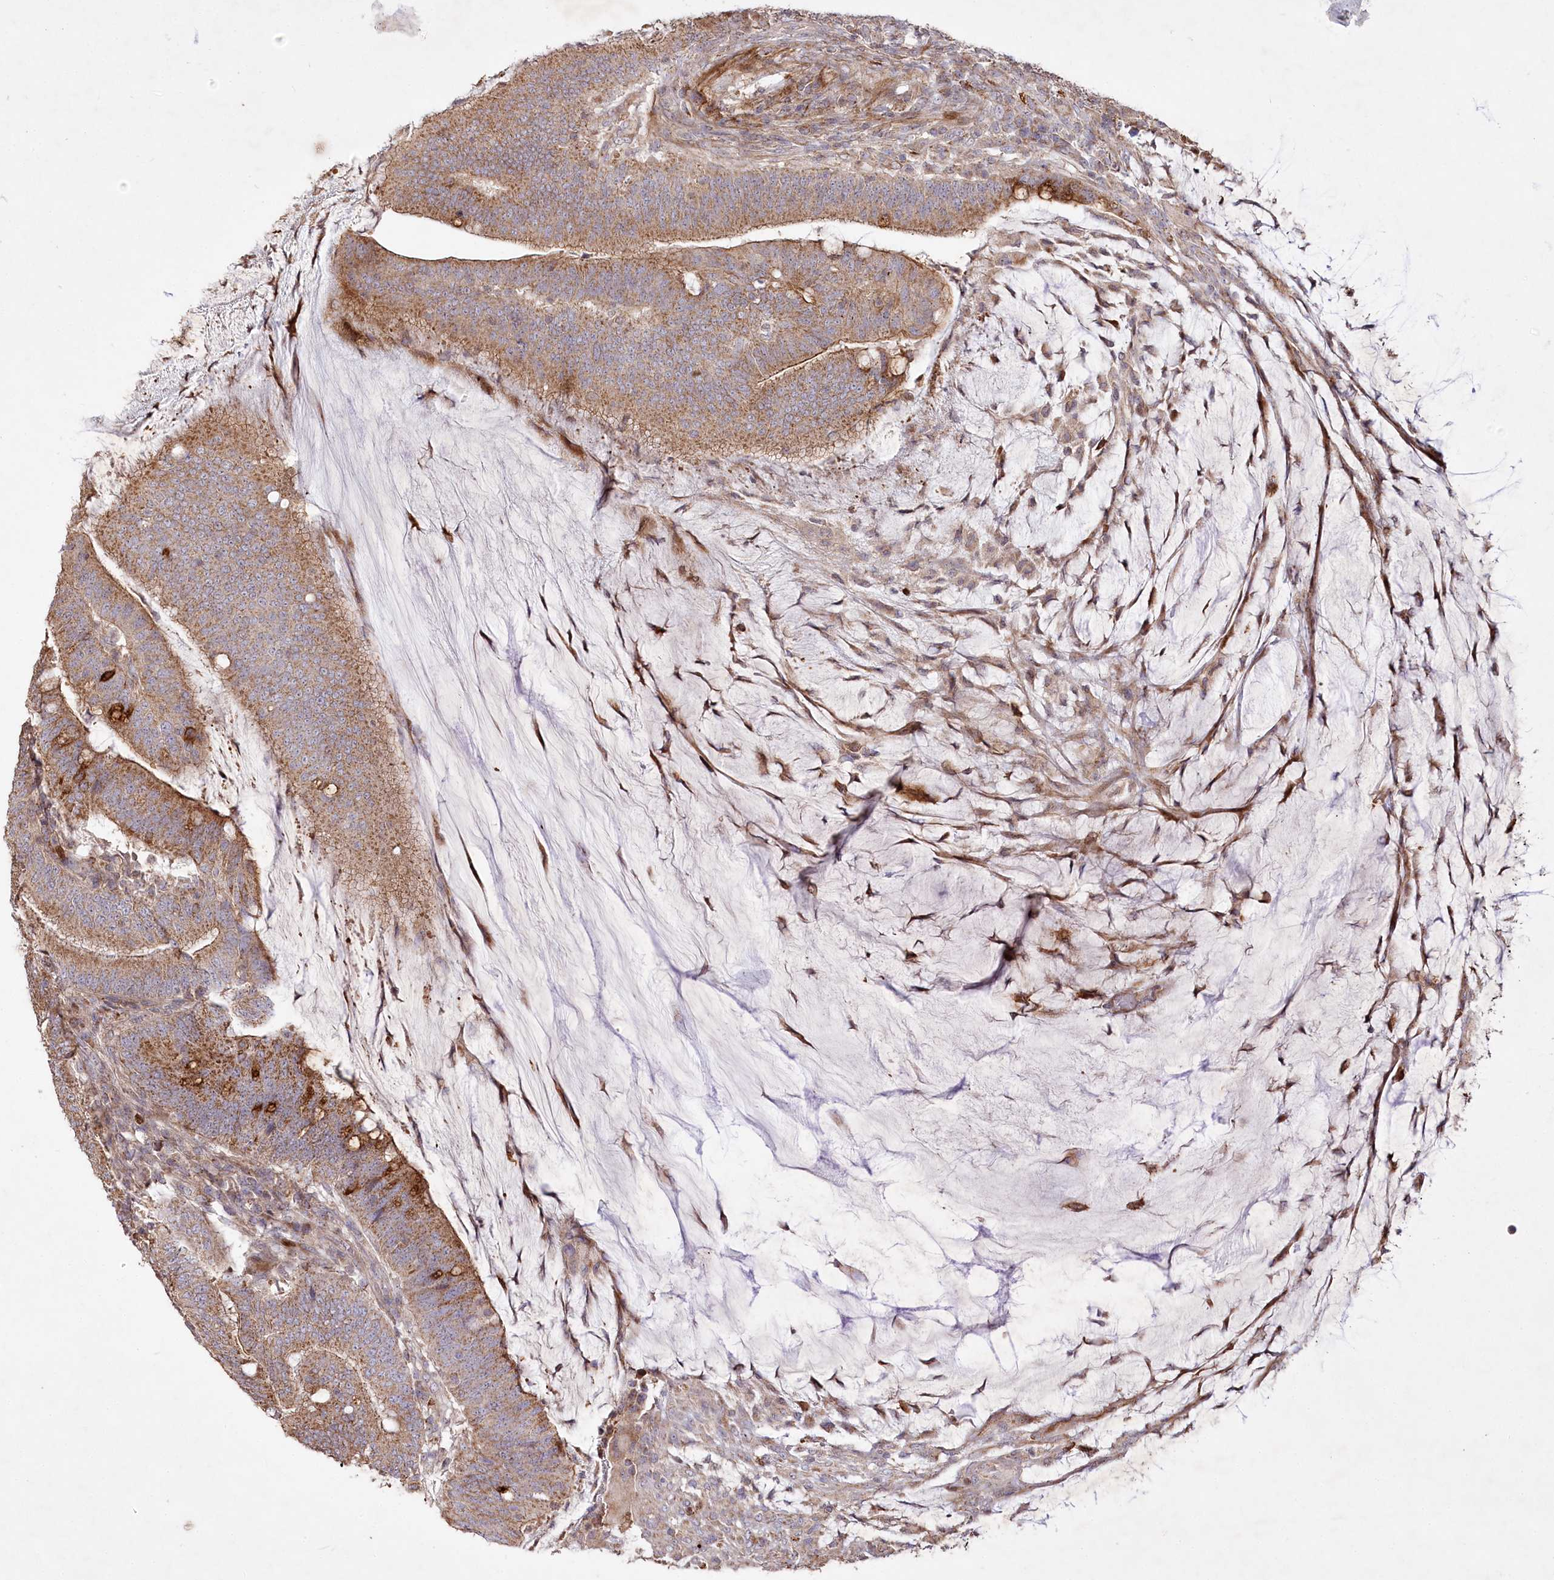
{"staining": {"intensity": "strong", "quantity": "25%-75%", "location": "cytoplasmic/membranous"}, "tissue": "colorectal cancer", "cell_type": "Tumor cells", "image_type": "cancer", "snomed": [{"axis": "morphology", "description": "Adenocarcinoma, NOS"}, {"axis": "topography", "description": "Colon"}], "caption": "Human colorectal cancer (adenocarcinoma) stained with a brown dye displays strong cytoplasmic/membranous positive expression in approximately 25%-75% of tumor cells.", "gene": "PSTK", "patient": {"sex": "female", "age": 66}}